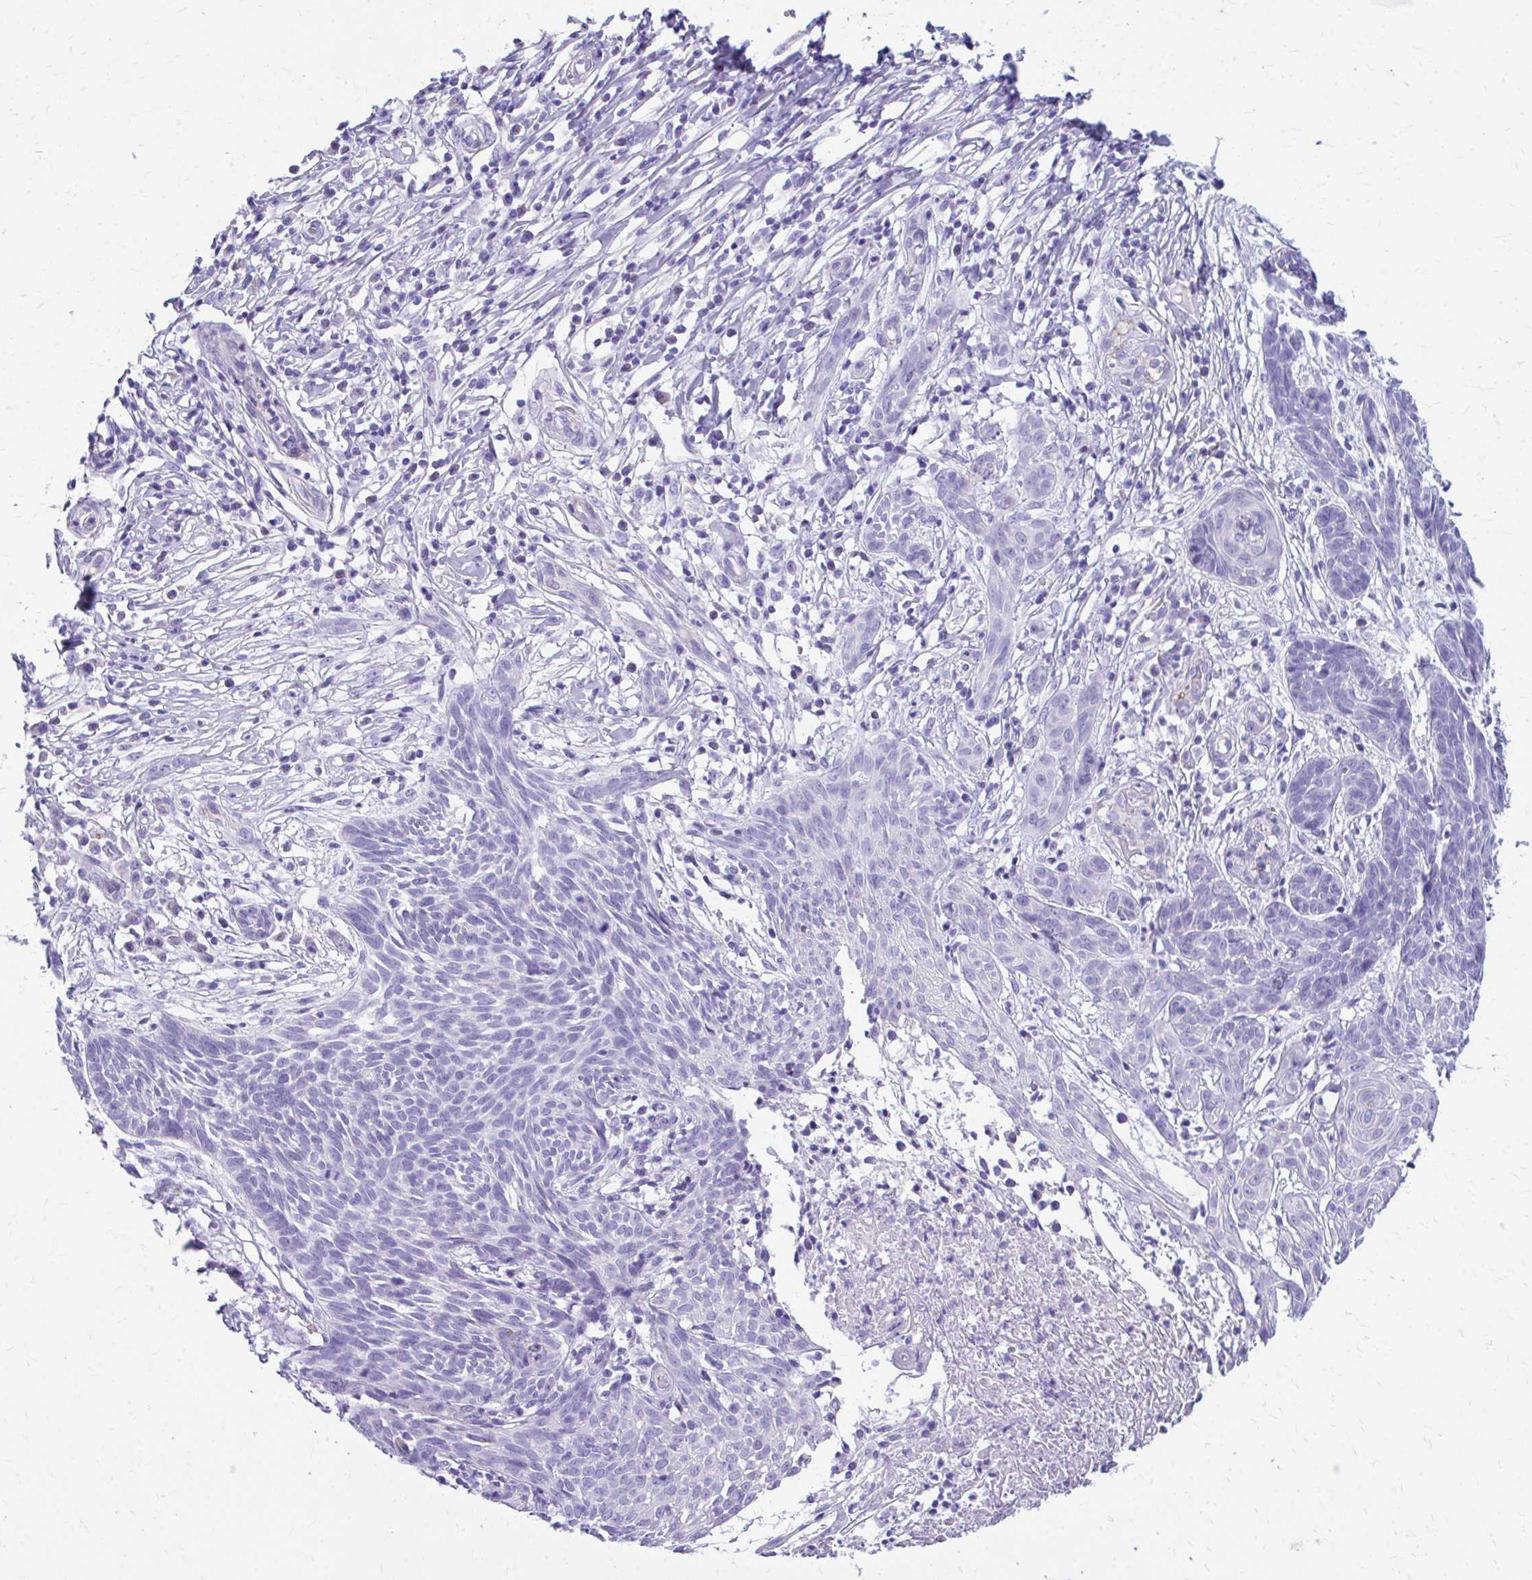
{"staining": {"intensity": "negative", "quantity": "none", "location": "none"}, "tissue": "skin cancer", "cell_type": "Tumor cells", "image_type": "cancer", "snomed": [{"axis": "morphology", "description": "Basal cell carcinoma"}, {"axis": "topography", "description": "Skin"}, {"axis": "topography", "description": "Skin, foot"}], "caption": "Basal cell carcinoma (skin) was stained to show a protein in brown. There is no significant positivity in tumor cells.", "gene": "KRIT1", "patient": {"sex": "female", "age": 86}}